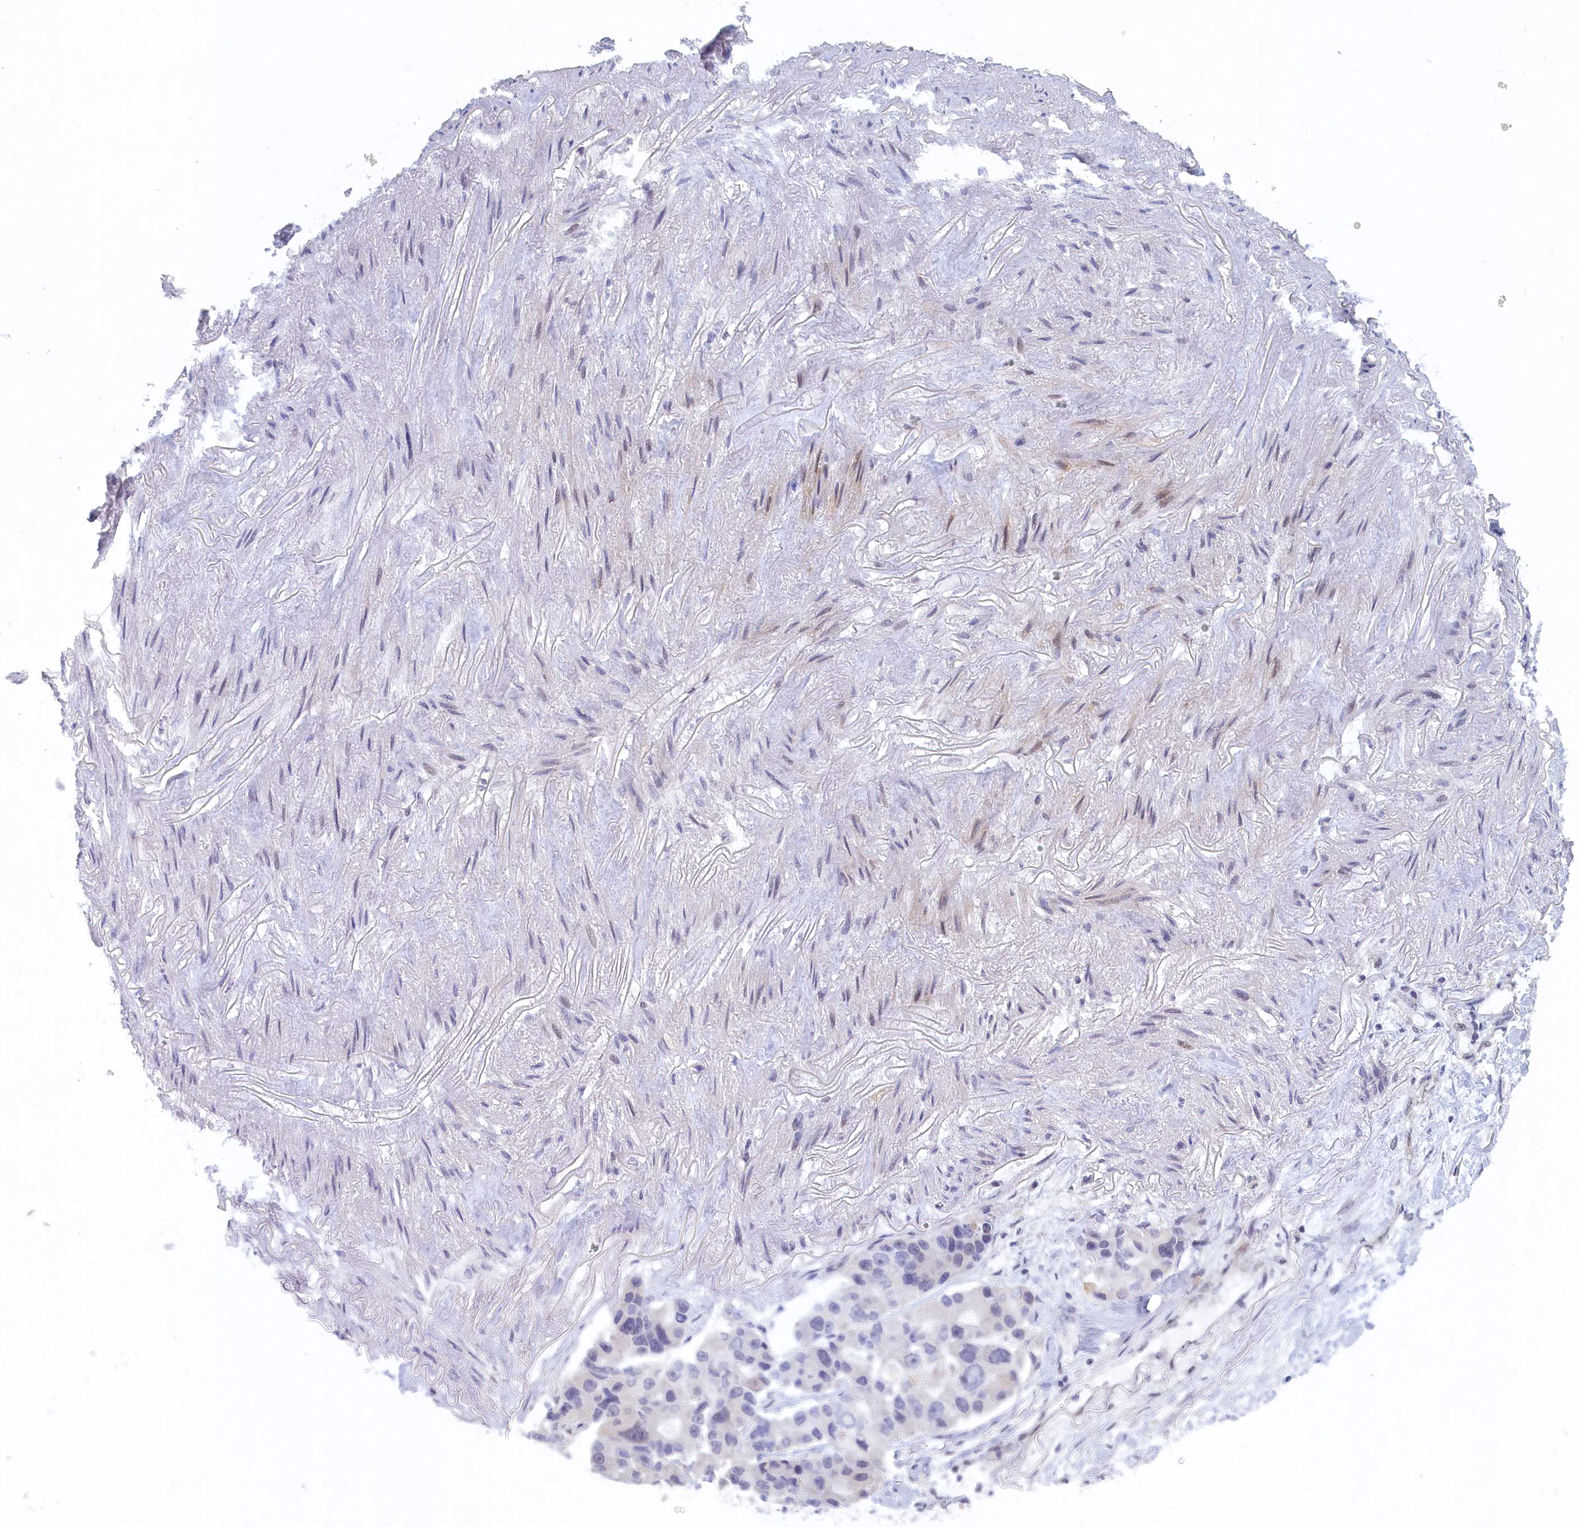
{"staining": {"intensity": "negative", "quantity": "none", "location": "none"}, "tissue": "lung cancer", "cell_type": "Tumor cells", "image_type": "cancer", "snomed": [{"axis": "morphology", "description": "Adenocarcinoma, NOS"}, {"axis": "topography", "description": "Lung"}], "caption": "Lung cancer (adenocarcinoma) was stained to show a protein in brown. There is no significant expression in tumor cells.", "gene": "DNAJC17", "patient": {"sex": "female", "age": 54}}